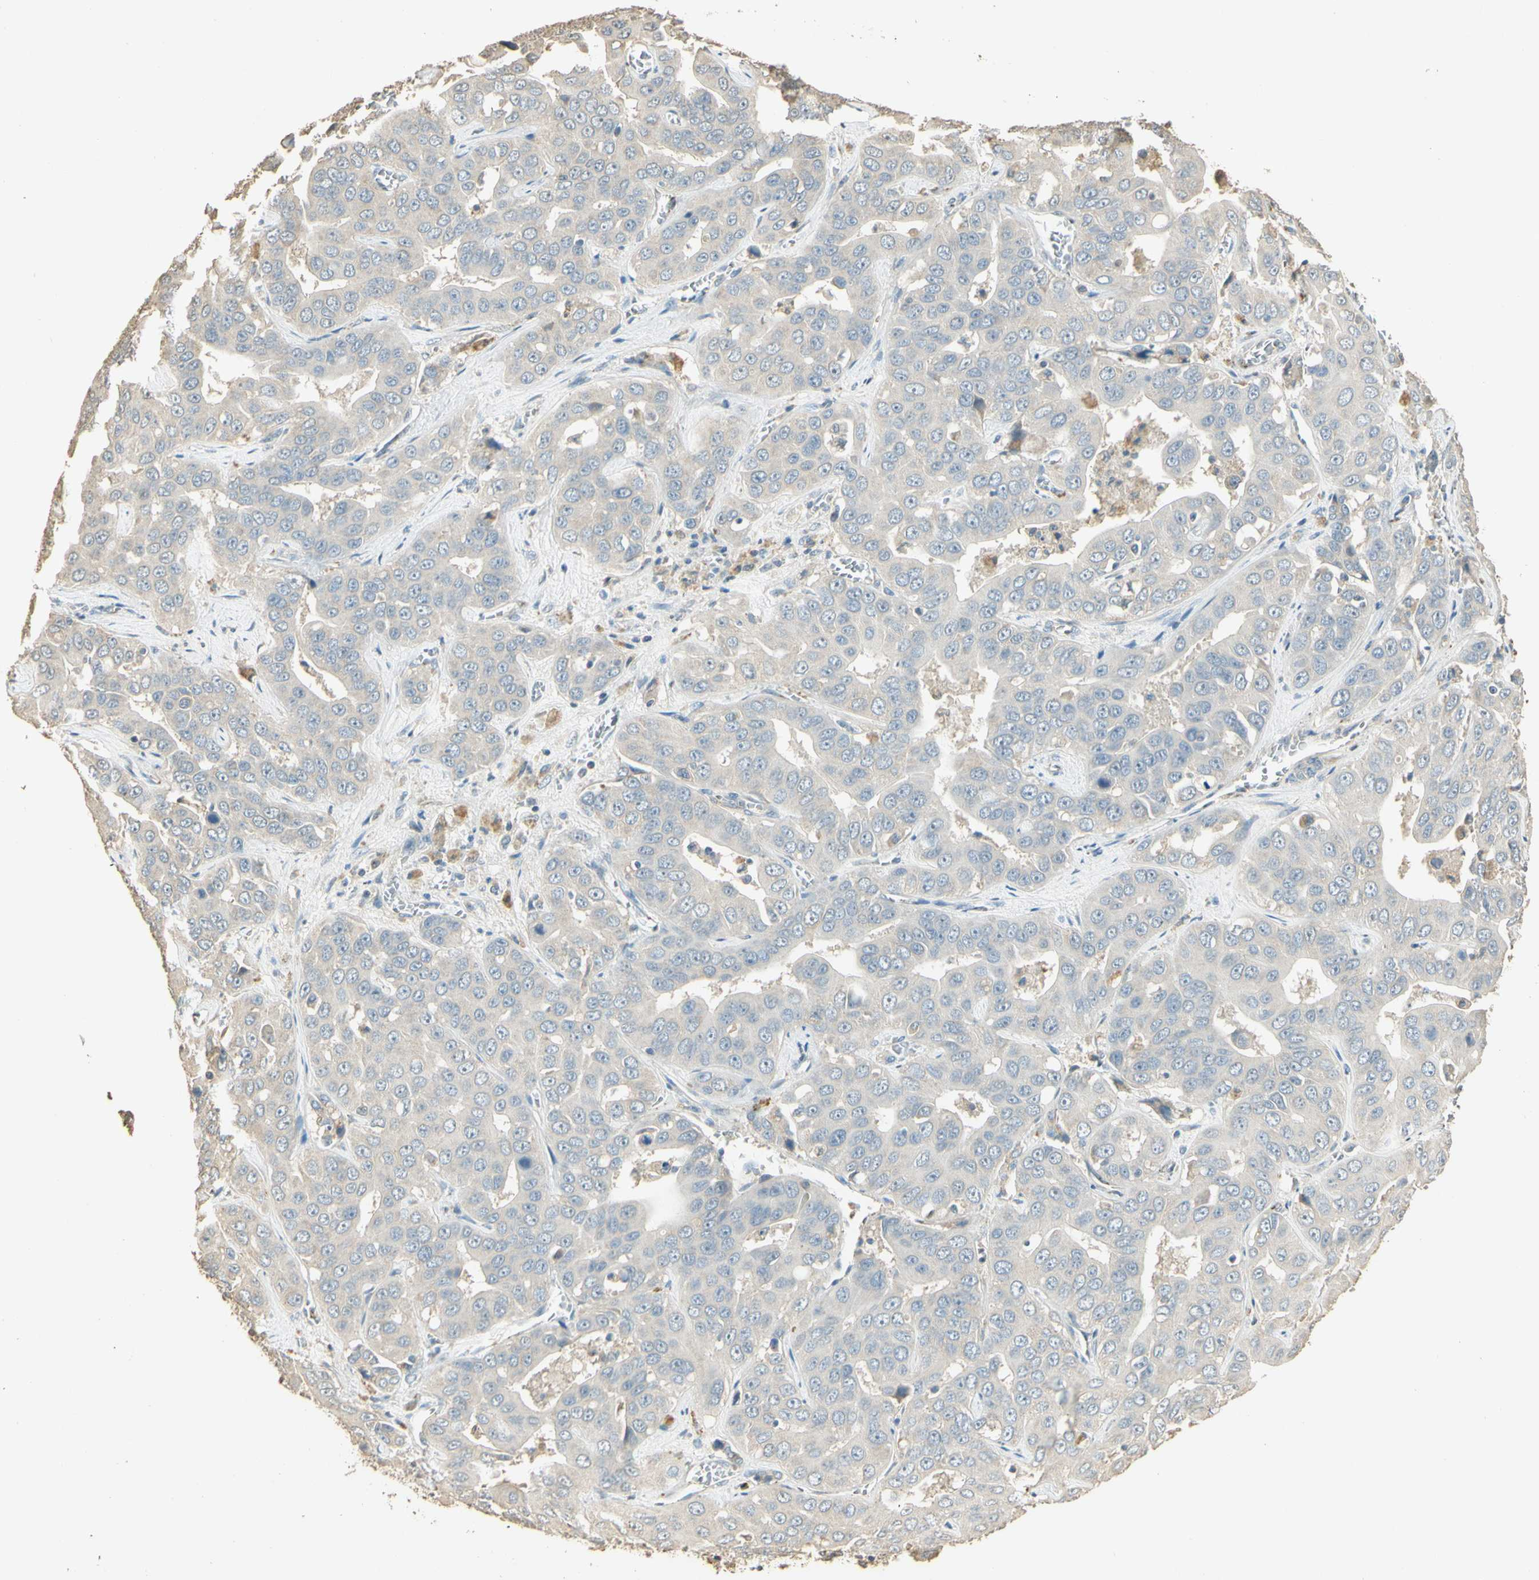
{"staining": {"intensity": "negative", "quantity": "none", "location": "none"}, "tissue": "liver cancer", "cell_type": "Tumor cells", "image_type": "cancer", "snomed": [{"axis": "morphology", "description": "Cholangiocarcinoma"}, {"axis": "topography", "description": "Liver"}], "caption": "Tumor cells show no significant protein staining in cholangiocarcinoma (liver). Brightfield microscopy of IHC stained with DAB (brown) and hematoxylin (blue), captured at high magnification.", "gene": "UXS1", "patient": {"sex": "female", "age": 52}}